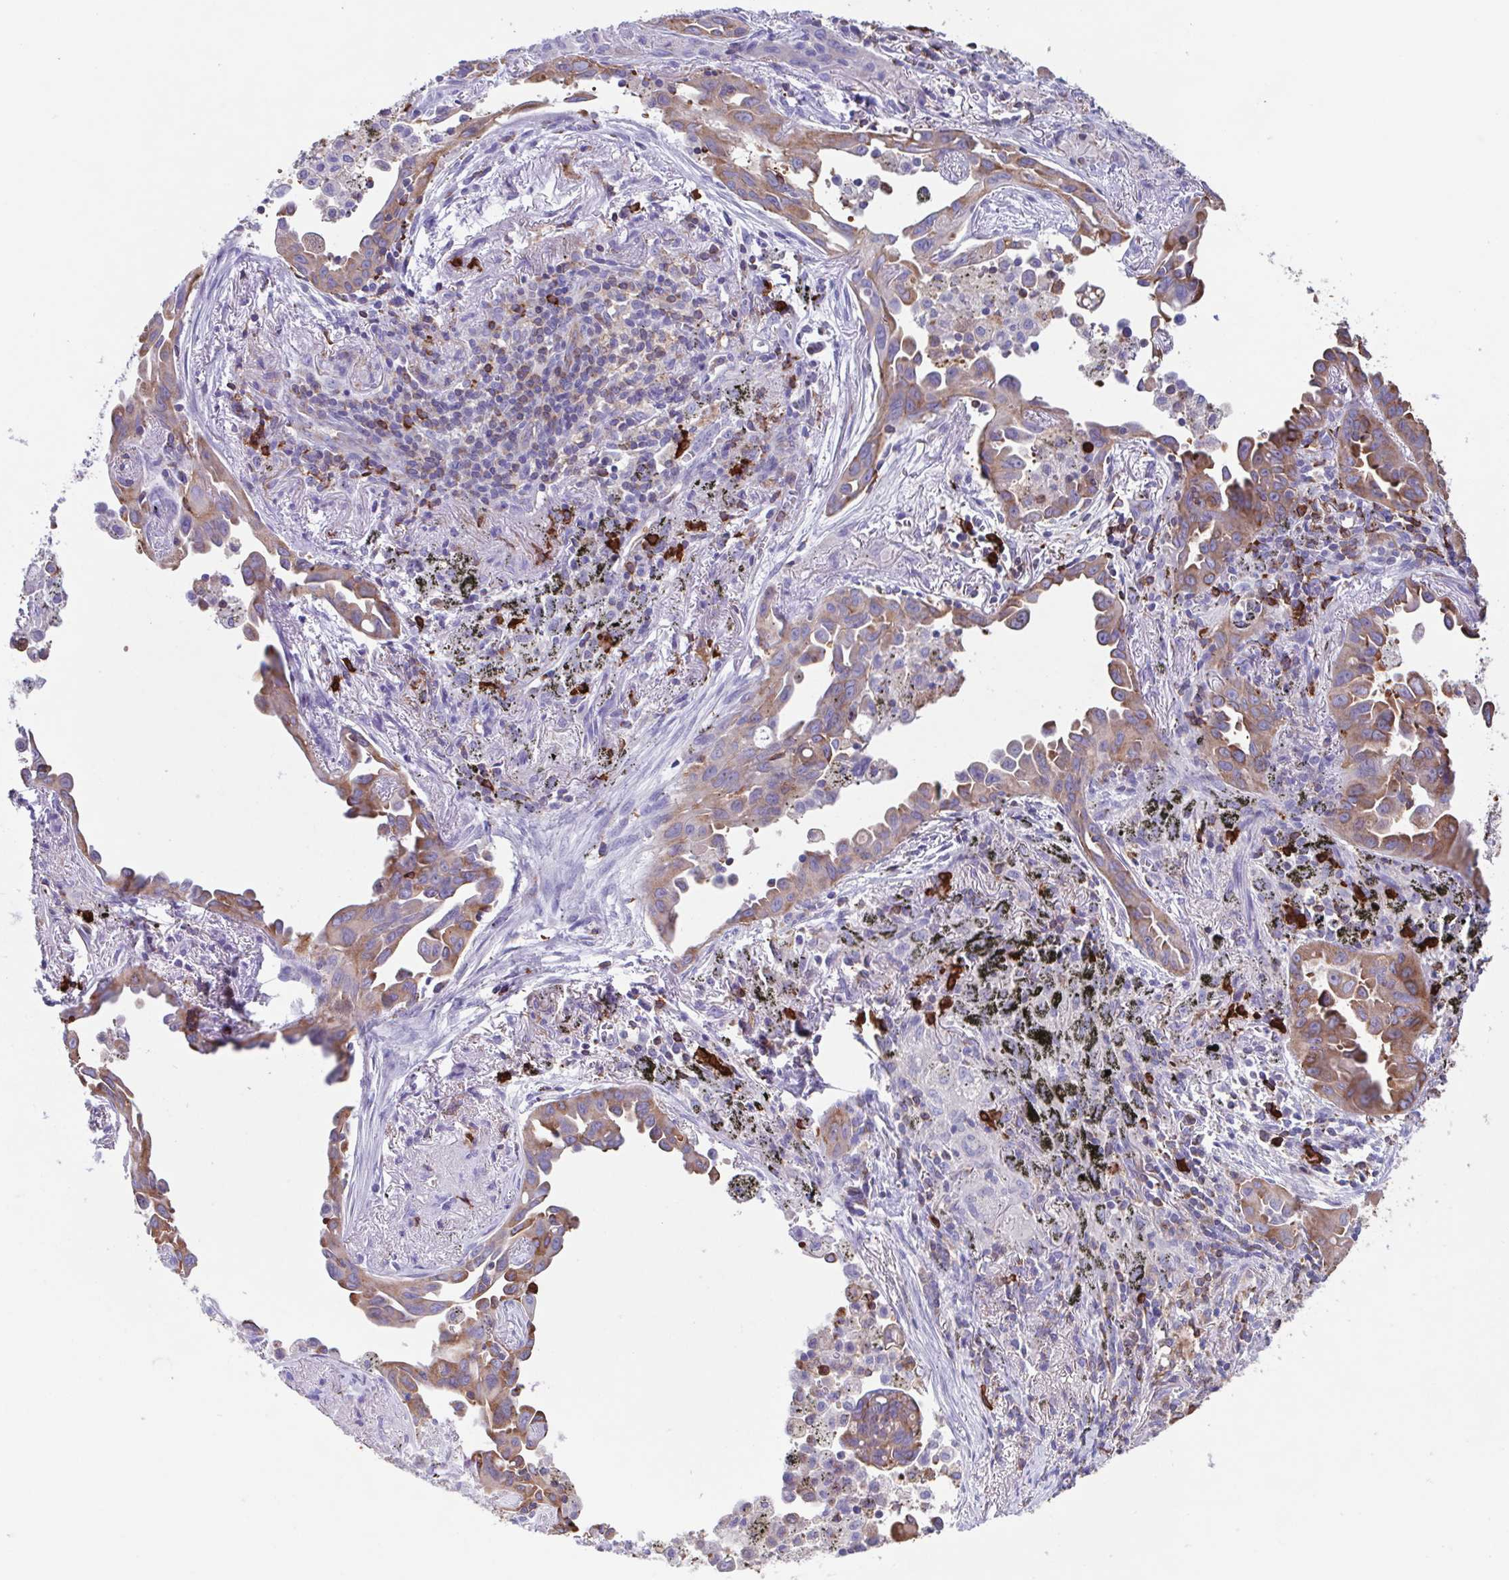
{"staining": {"intensity": "moderate", "quantity": ">75%", "location": "cytoplasmic/membranous"}, "tissue": "lung cancer", "cell_type": "Tumor cells", "image_type": "cancer", "snomed": [{"axis": "morphology", "description": "Adenocarcinoma, NOS"}, {"axis": "topography", "description": "Lung"}], "caption": "This micrograph exhibits immunohistochemistry staining of lung adenocarcinoma, with medium moderate cytoplasmic/membranous positivity in approximately >75% of tumor cells.", "gene": "TPD52", "patient": {"sex": "male", "age": 68}}